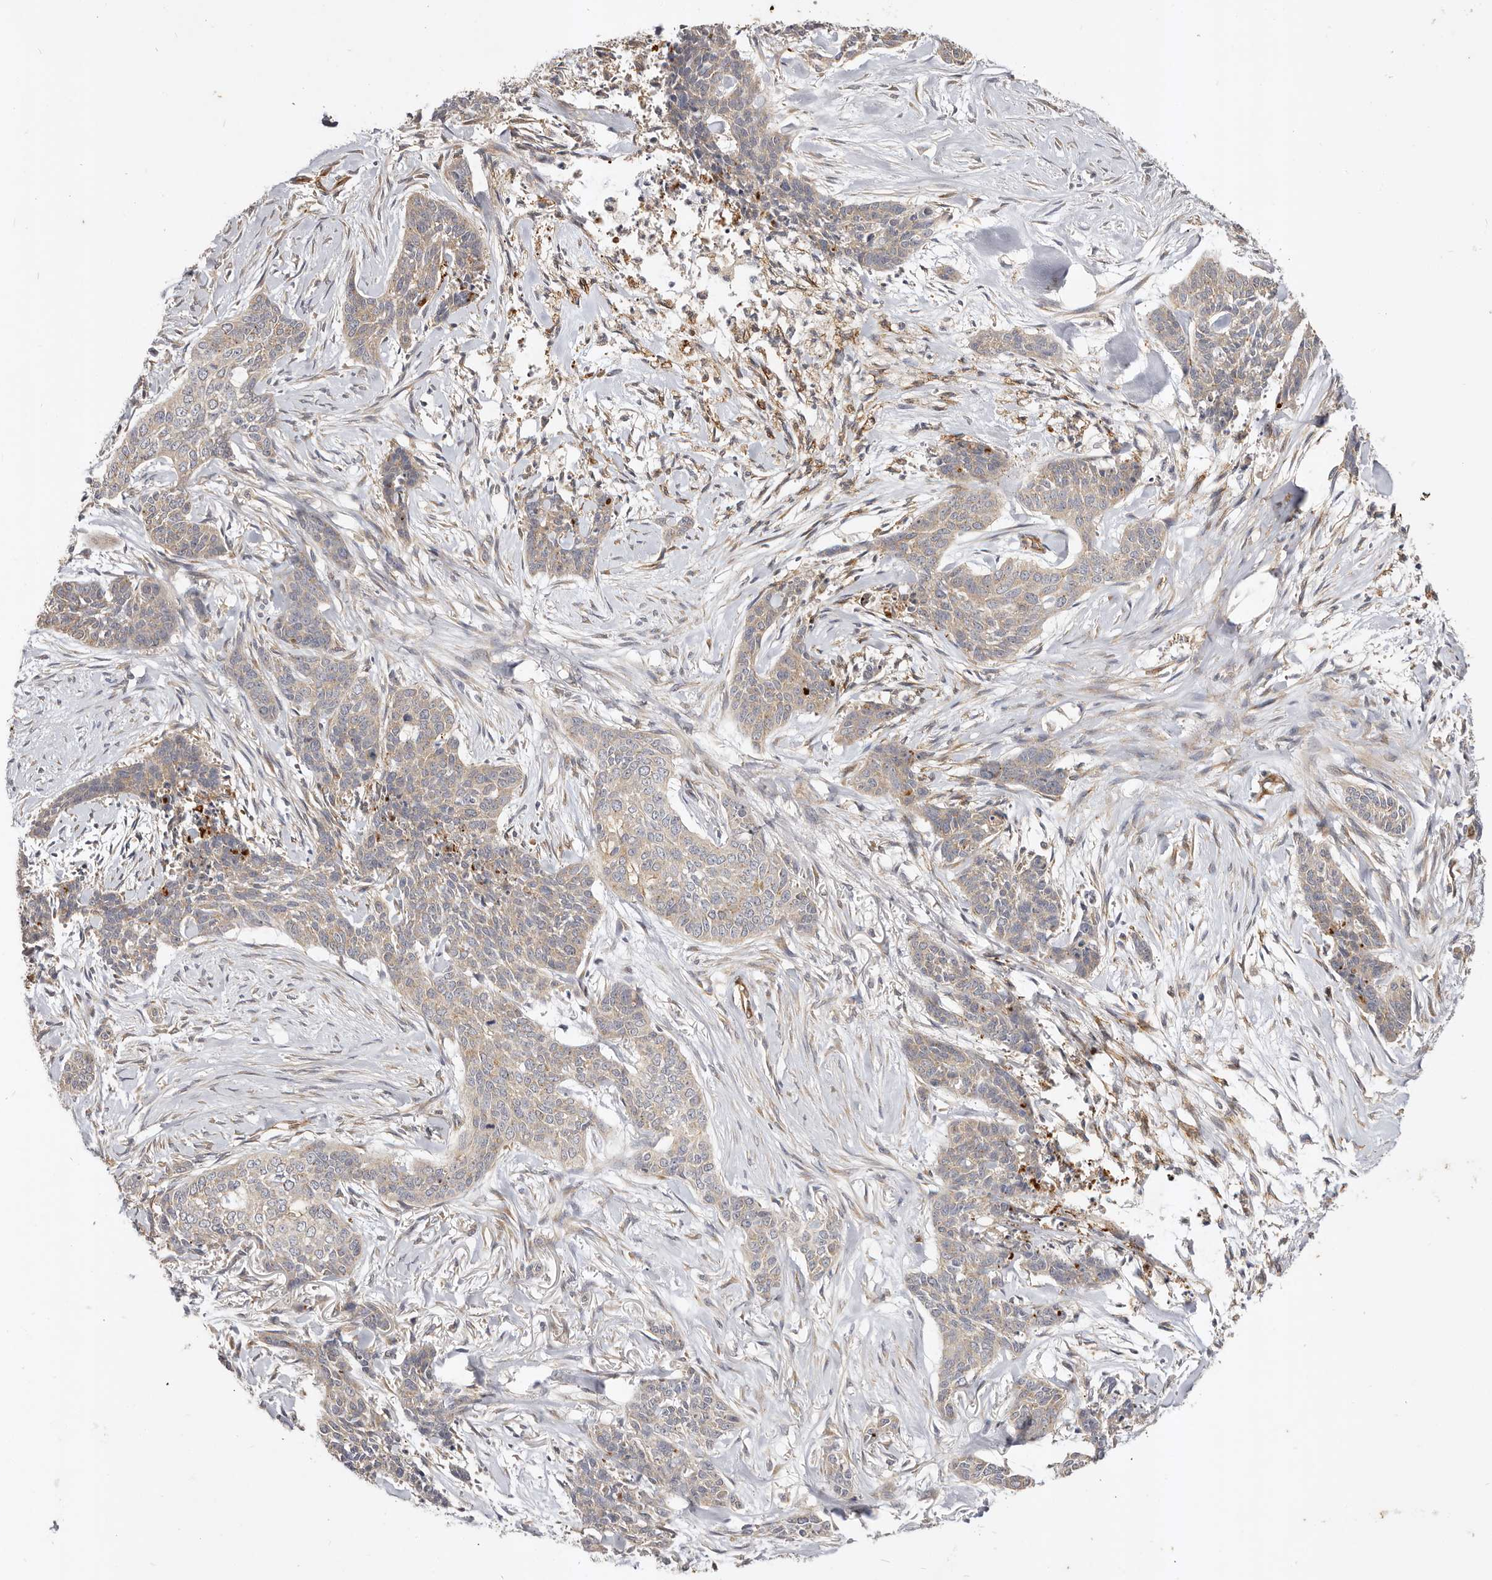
{"staining": {"intensity": "weak", "quantity": ">75%", "location": "cytoplasmic/membranous"}, "tissue": "skin cancer", "cell_type": "Tumor cells", "image_type": "cancer", "snomed": [{"axis": "morphology", "description": "Basal cell carcinoma"}, {"axis": "topography", "description": "Skin"}], "caption": "Tumor cells exhibit low levels of weak cytoplasmic/membranous staining in about >75% of cells in skin cancer. The staining was performed using DAB, with brown indicating positive protein expression. Nuclei are stained blue with hematoxylin.", "gene": "ADAMTS9", "patient": {"sex": "female", "age": 64}}